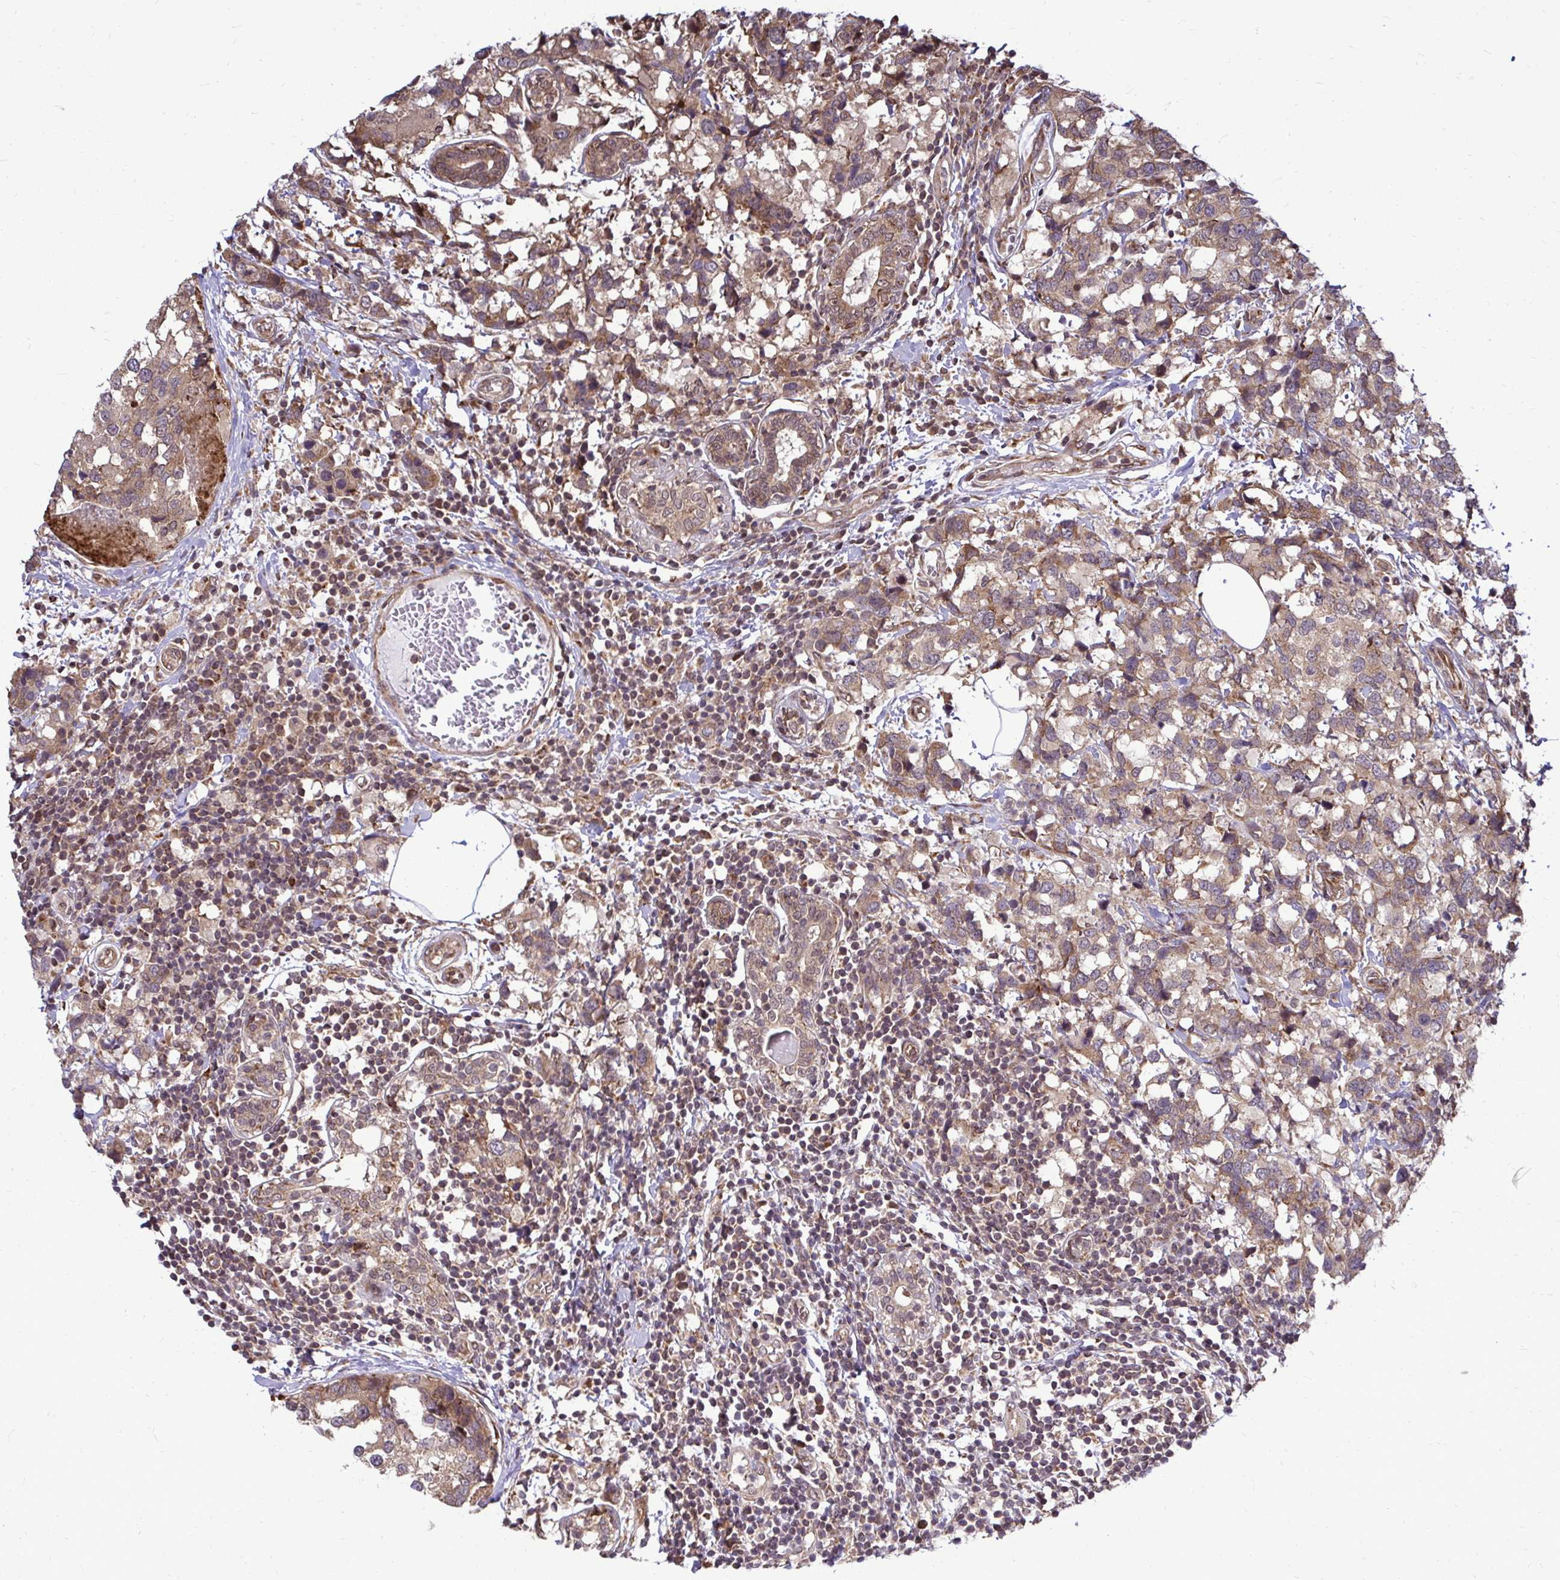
{"staining": {"intensity": "weak", "quantity": ">75%", "location": "cytoplasmic/membranous"}, "tissue": "breast cancer", "cell_type": "Tumor cells", "image_type": "cancer", "snomed": [{"axis": "morphology", "description": "Lobular carcinoma"}, {"axis": "topography", "description": "Breast"}], "caption": "Tumor cells reveal weak cytoplasmic/membranous positivity in about >75% of cells in breast cancer.", "gene": "FMR1", "patient": {"sex": "female", "age": 59}}